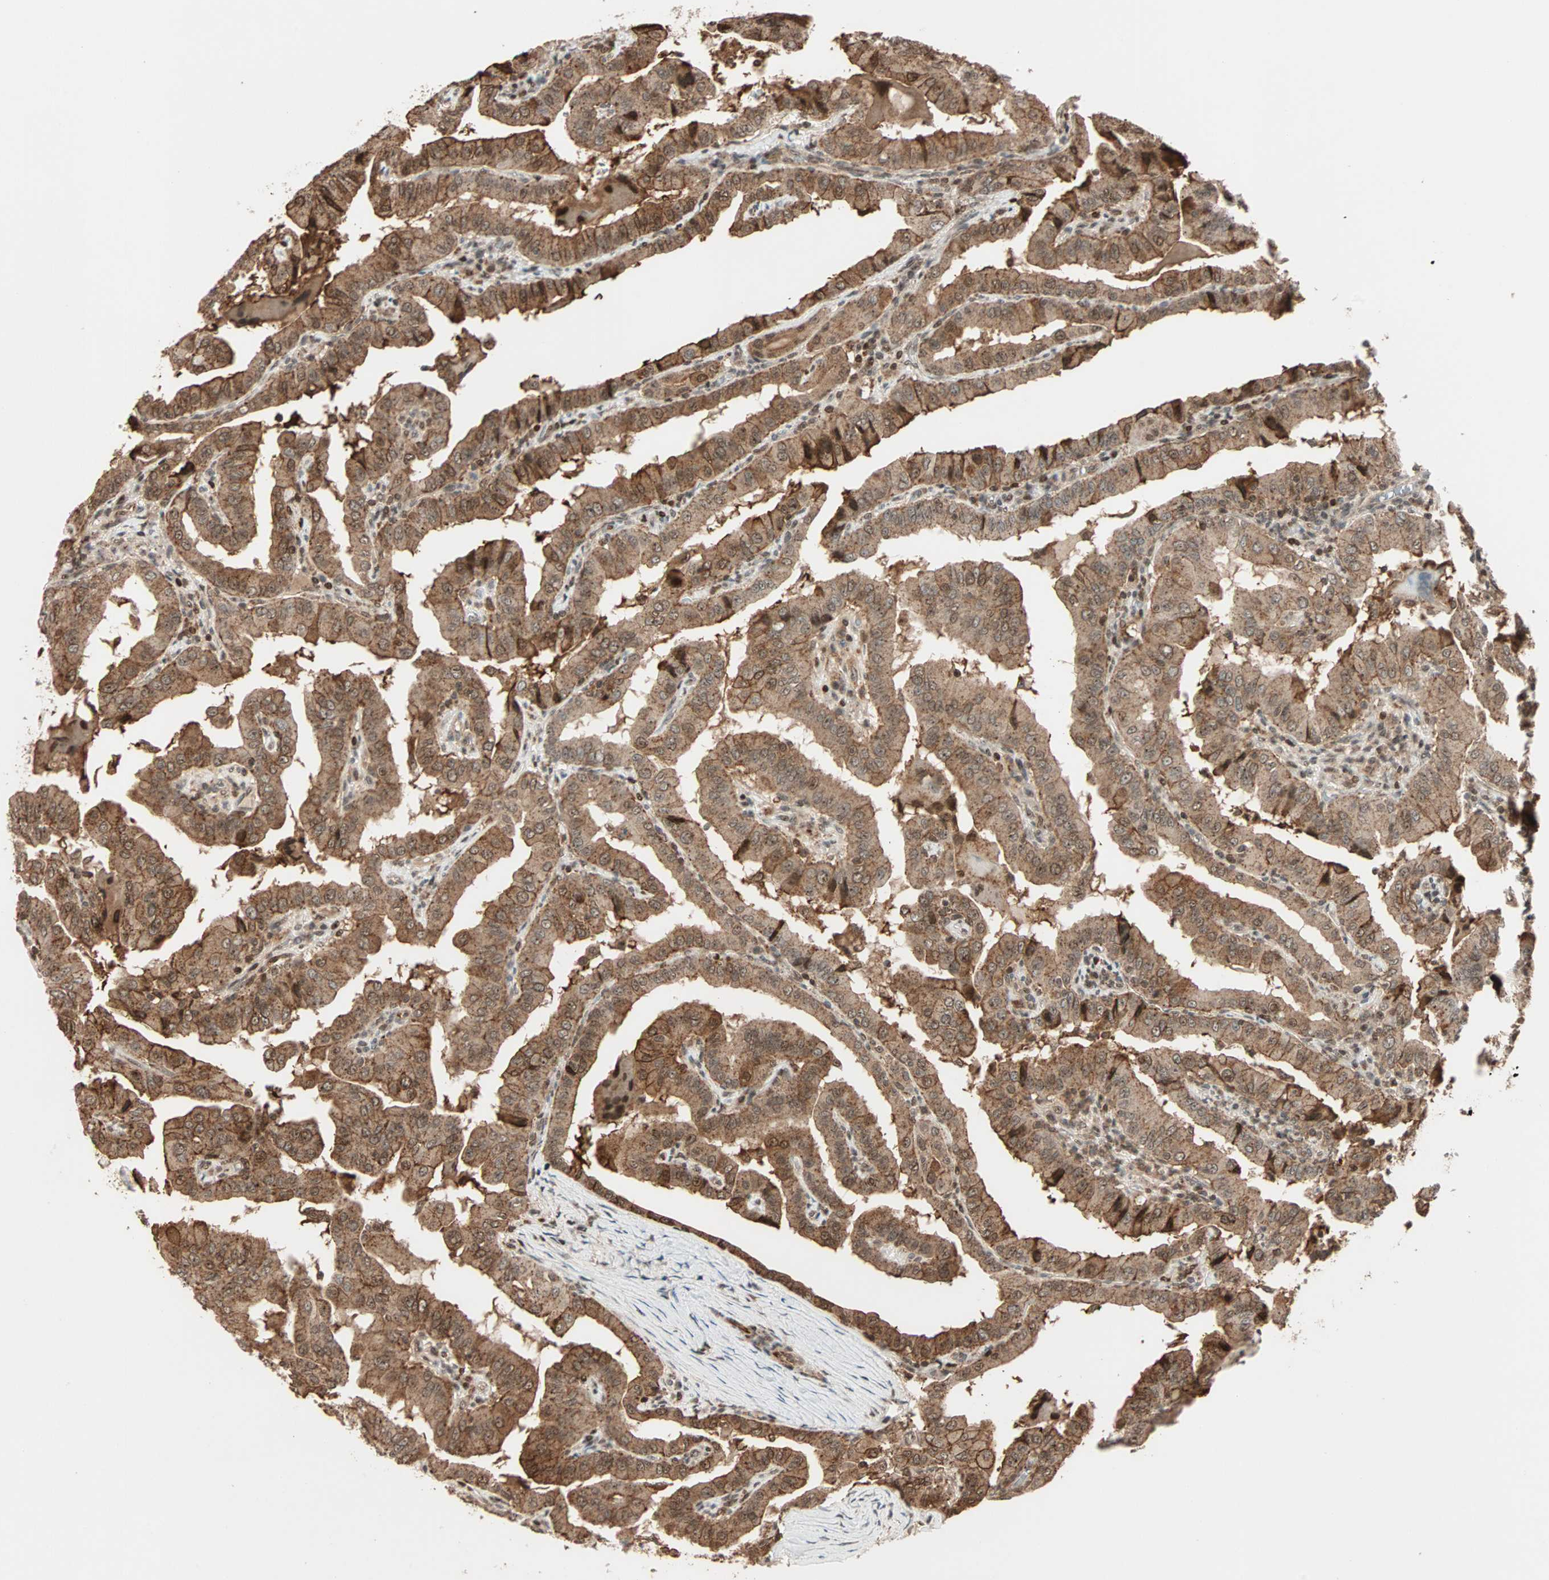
{"staining": {"intensity": "strong", "quantity": ">75%", "location": "cytoplasmic/membranous,nuclear"}, "tissue": "thyroid cancer", "cell_type": "Tumor cells", "image_type": "cancer", "snomed": [{"axis": "morphology", "description": "Papillary adenocarcinoma, NOS"}, {"axis": "topography", "description": "Thyroid gland"}], "caption": "This is a micrograph of IHC staining of papillary adenocarcinoma (thyroid), which shows strong expression in the cytoplasmic/membranous and nuclear of tumor cells.", "gene": "ZBED9", "patient": {"sex": "male", "age": 33}}